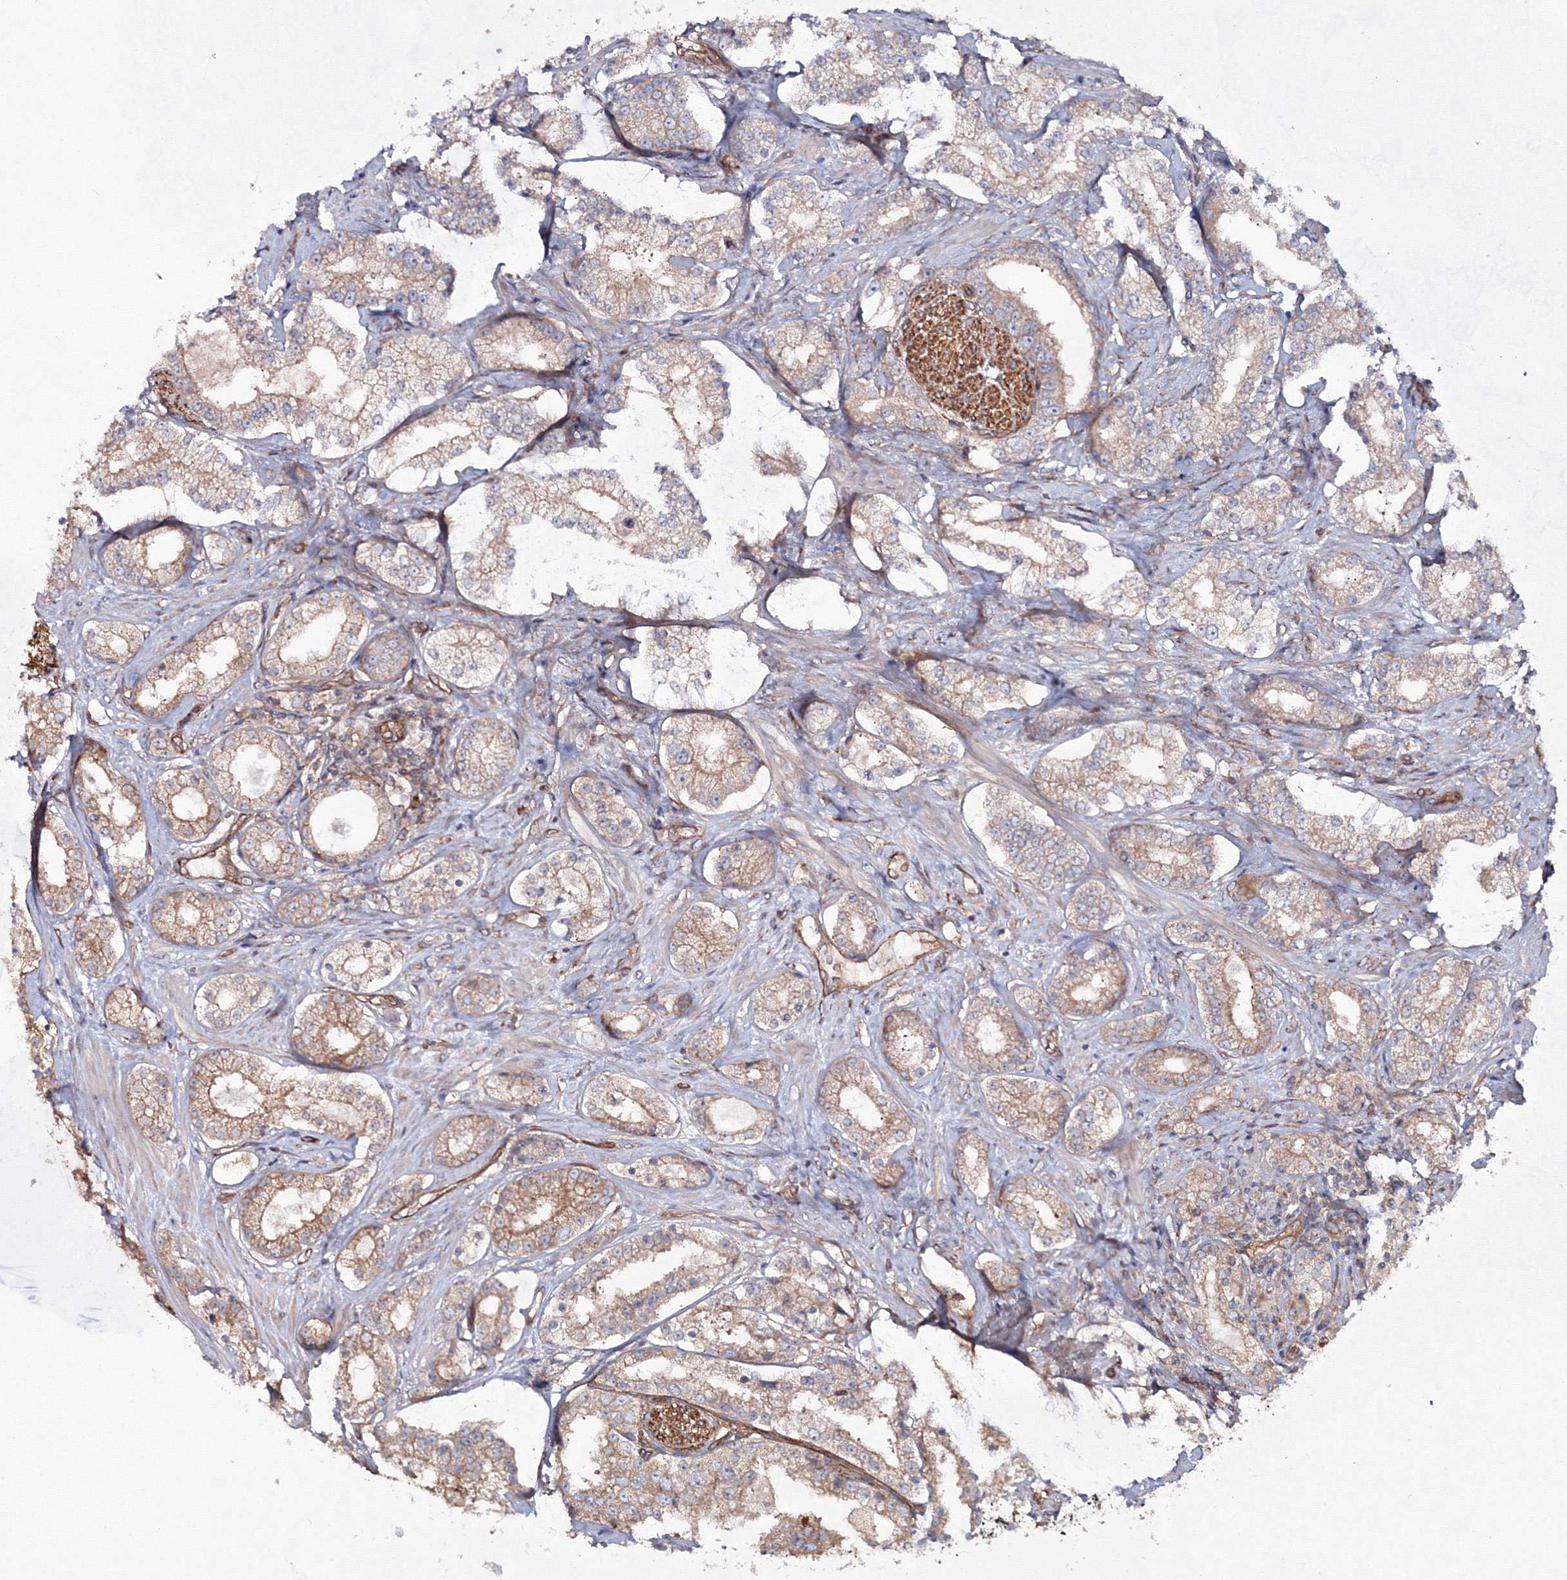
{"staining": {"intensity": "moderate", "quantity": ">75%", "location": "cytoplasmic/membranous"}, "tissue": "prostate cancer", "cell_type": "Tumor cells", "image_type": "cancer", "snomed": [{"axis": "morphology", "description": "Normal tissue, NOS"}, {"axis": "morphology", "description": "Adenocarcinoma, High grade"}, {"axis": "topography", "description": "Prostate"}], "caption": "Immunohistochemical staining of high-grade adenocarcinoma (prostate) displays medium levels of moderate cytoplasmic/membranous positivity in about >75% of tumor cells. The protein of interest is stained brown, and the nuclei are stained in blue (DAB IHC with brightfield microscopy, high magnification).", "gene": "EXOC6", "patient": {"sex": "male", "age": 83}}